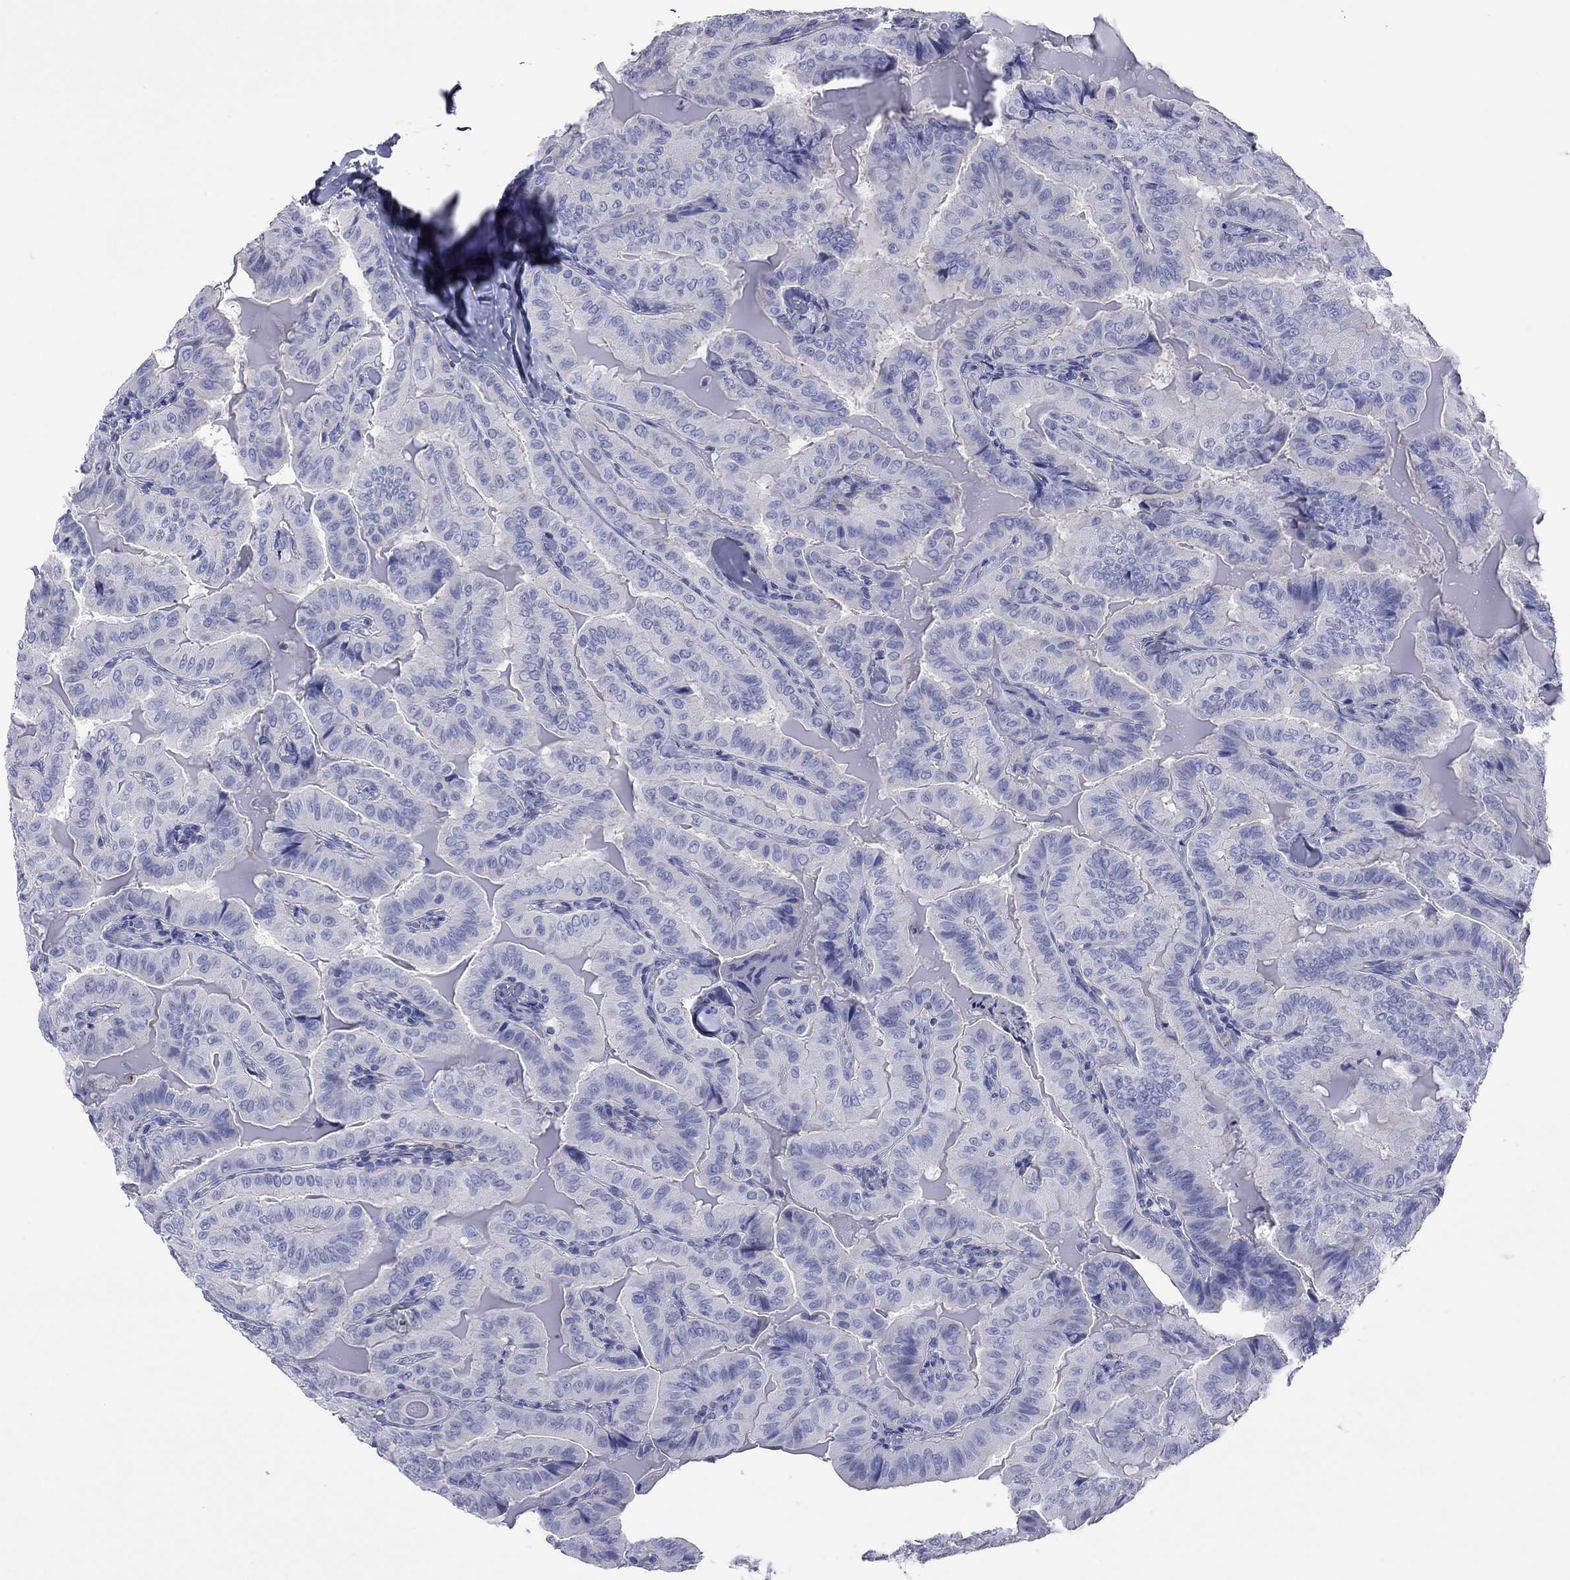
{"staining": {"intensity": "negative", "quantity": "none", "location": "none"}, "tissue": "thyroid cancer", "cell_type": "Tumor cells", "image_type": "cancer", "snomed": [{"axis": "morphology", "description": "Papillary adenocarcinoma, NOS"}, {"axis": "topography", "description": "Thyroid gland"}], "caption": "Immunohistochemical staining of human thyroid cancer (papillary adenocarcinoma) shows no significant positivity in tumor cells.", "gene": "ACTL7B", "patient": {"sex": "female", "age": 68}}